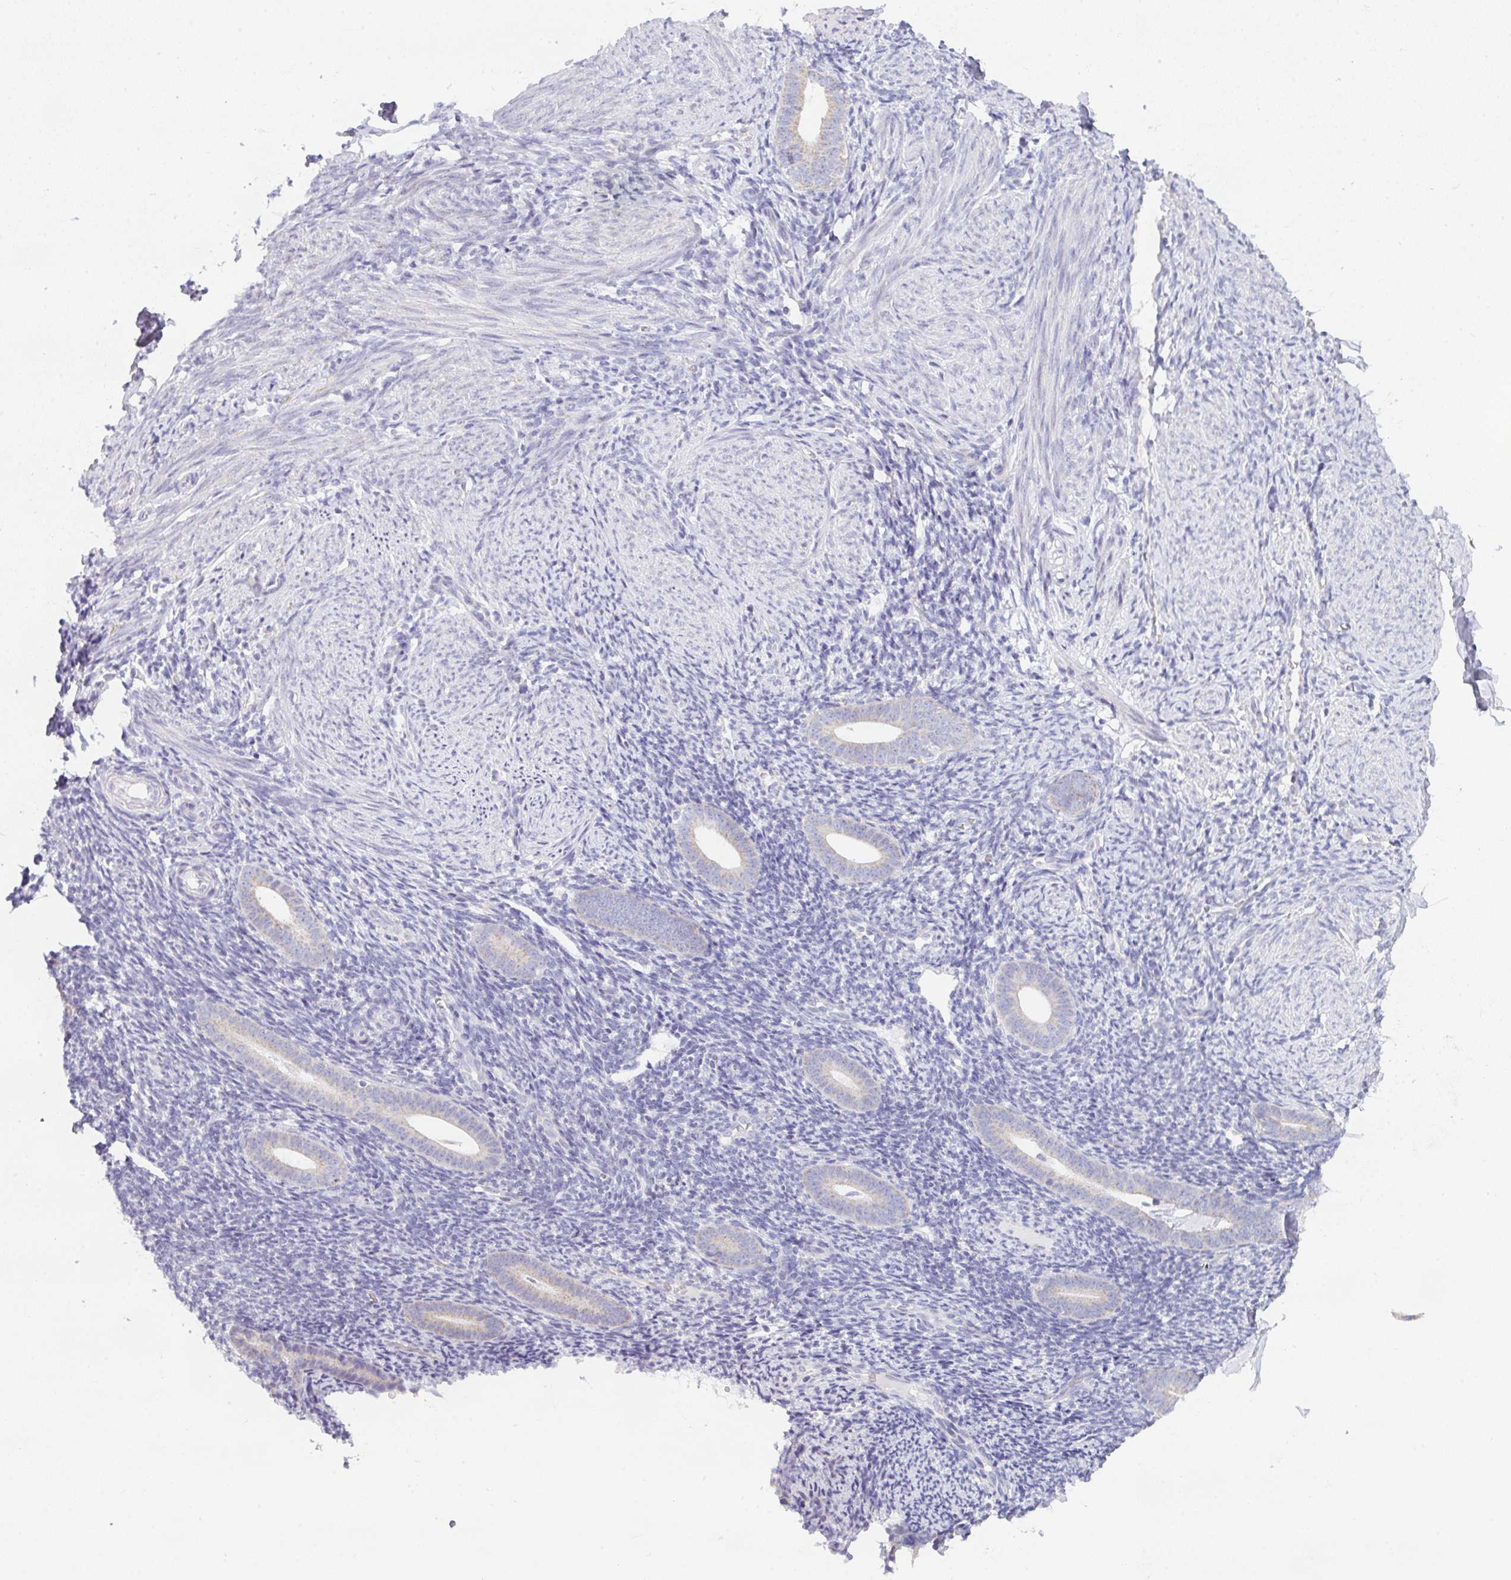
{"staining": {"intensity": "negative", "quantity": "none", "location": "none"}, "tissue": "endometrium", "cell_type": "Cells in endometrial stroma", "image_type": "normal", "snomed": [{"axis": "morphology", "description": "Normal tissue, NOS"}, {"axis": "topography", "description": "Endometrium"}], "caption": "High magnification brightfield microscopy of benign endometrium stained with DAB (3,3'-diaminobenzidine) (brown) and counterstained with hematoxylin (blue): cells in endometrial stroma show no significant expression. (DAB (3,3'-diaminobenzidine) immunohistochemistry (IHC), high magnification).", "gene": "CACNA1S", "patient": {"sex": "female", "age": 39}}